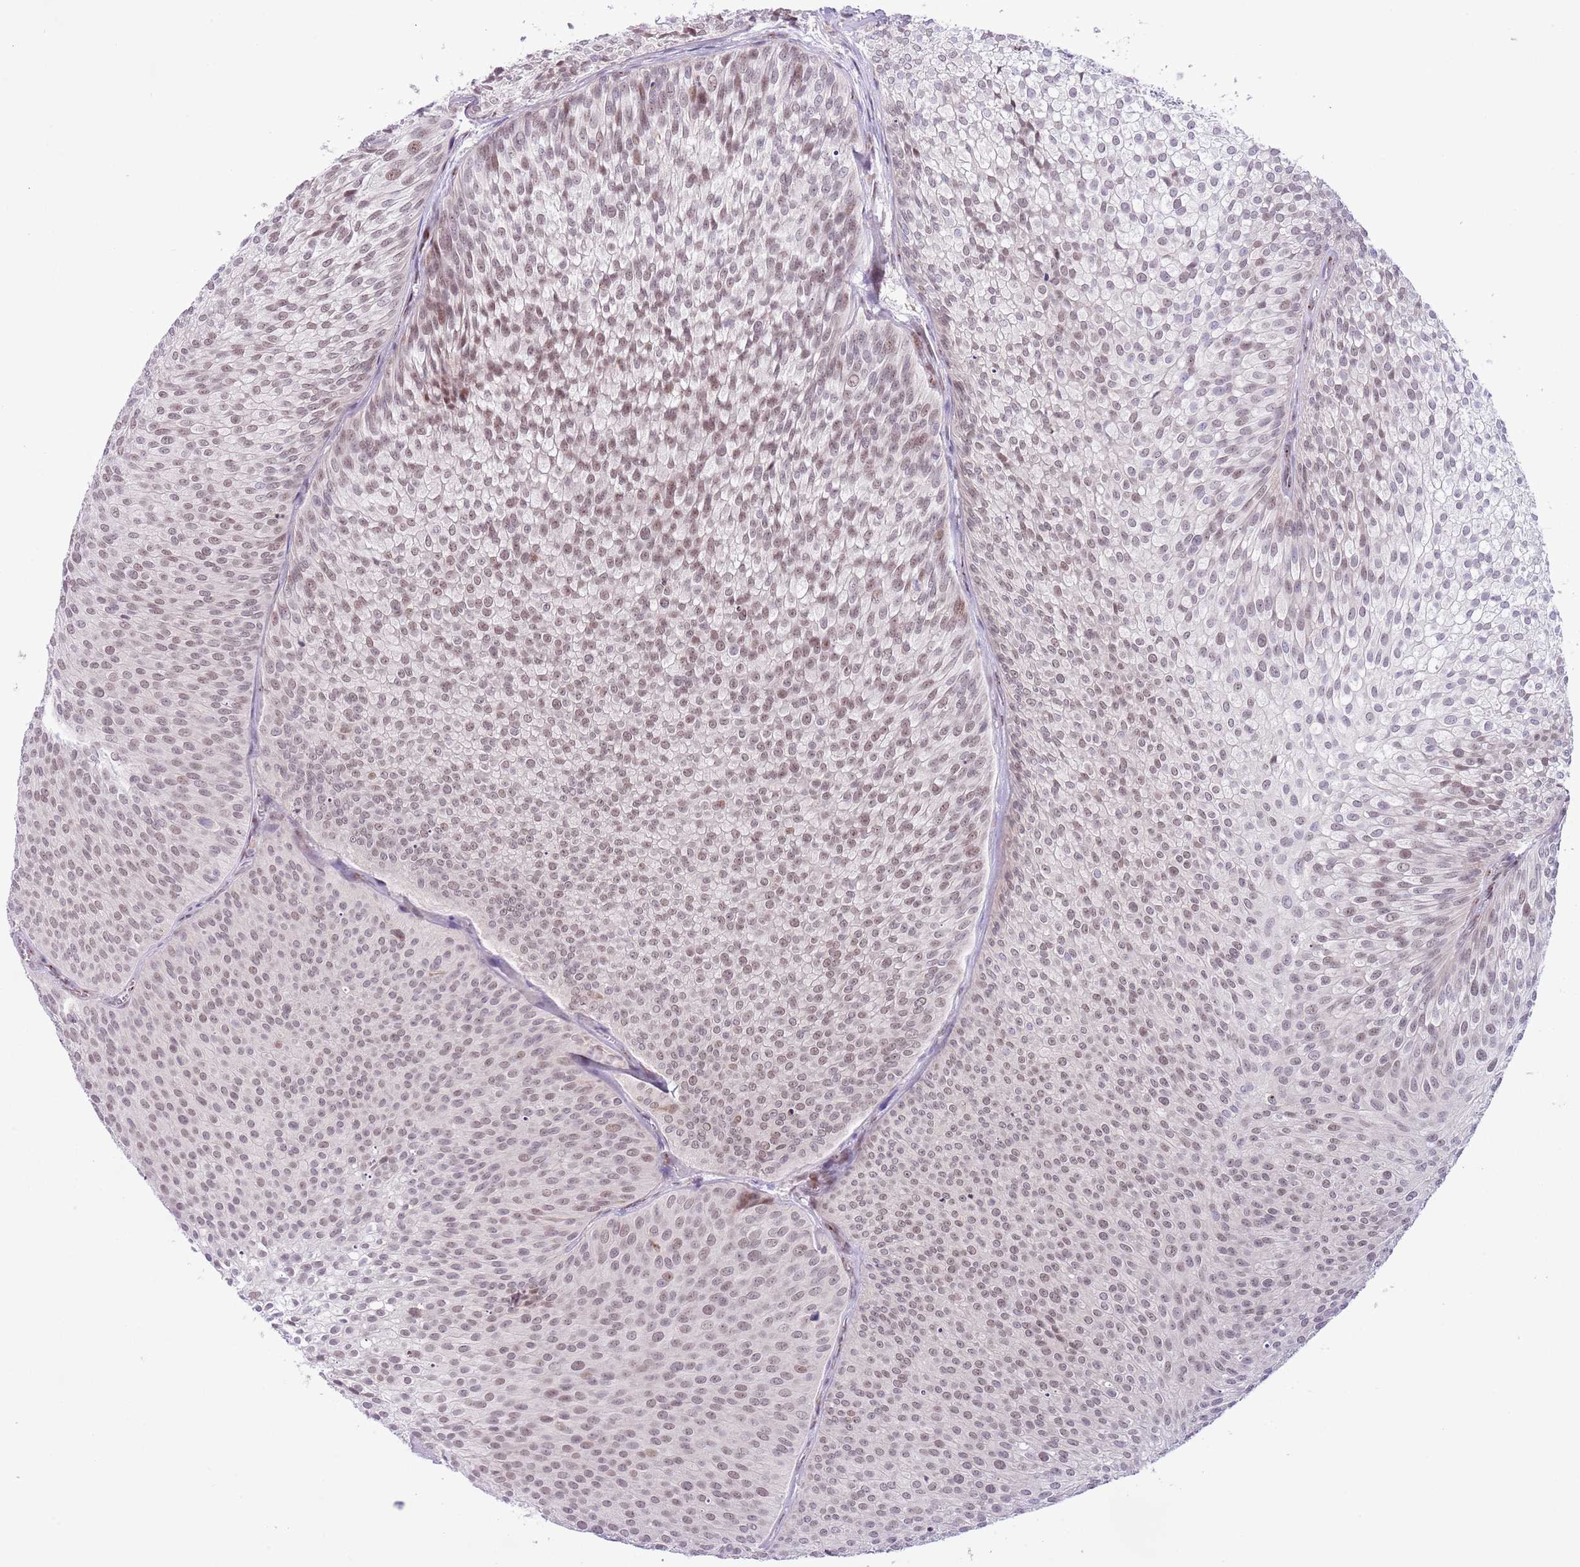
{"staining": {"intensity": "weak", "quantity": ">75%", "location": "nuclear"}, "tissue": "urothelial cancer", "cell_type": "Tumor cells", "image_type": "cancer", "snomed": [{"axis": "morphology", "description": "Urothelial carcinoma, Low grade"}, {"axis": "topography", "description": "Urinary bladder"}], "caption": "Tumor cells display low levels of weak nuclear expression in approximately >75% of cells in urothelial cancer.", "gene": "ZNF576", "patient": {"sex": "male", "age": 91}}